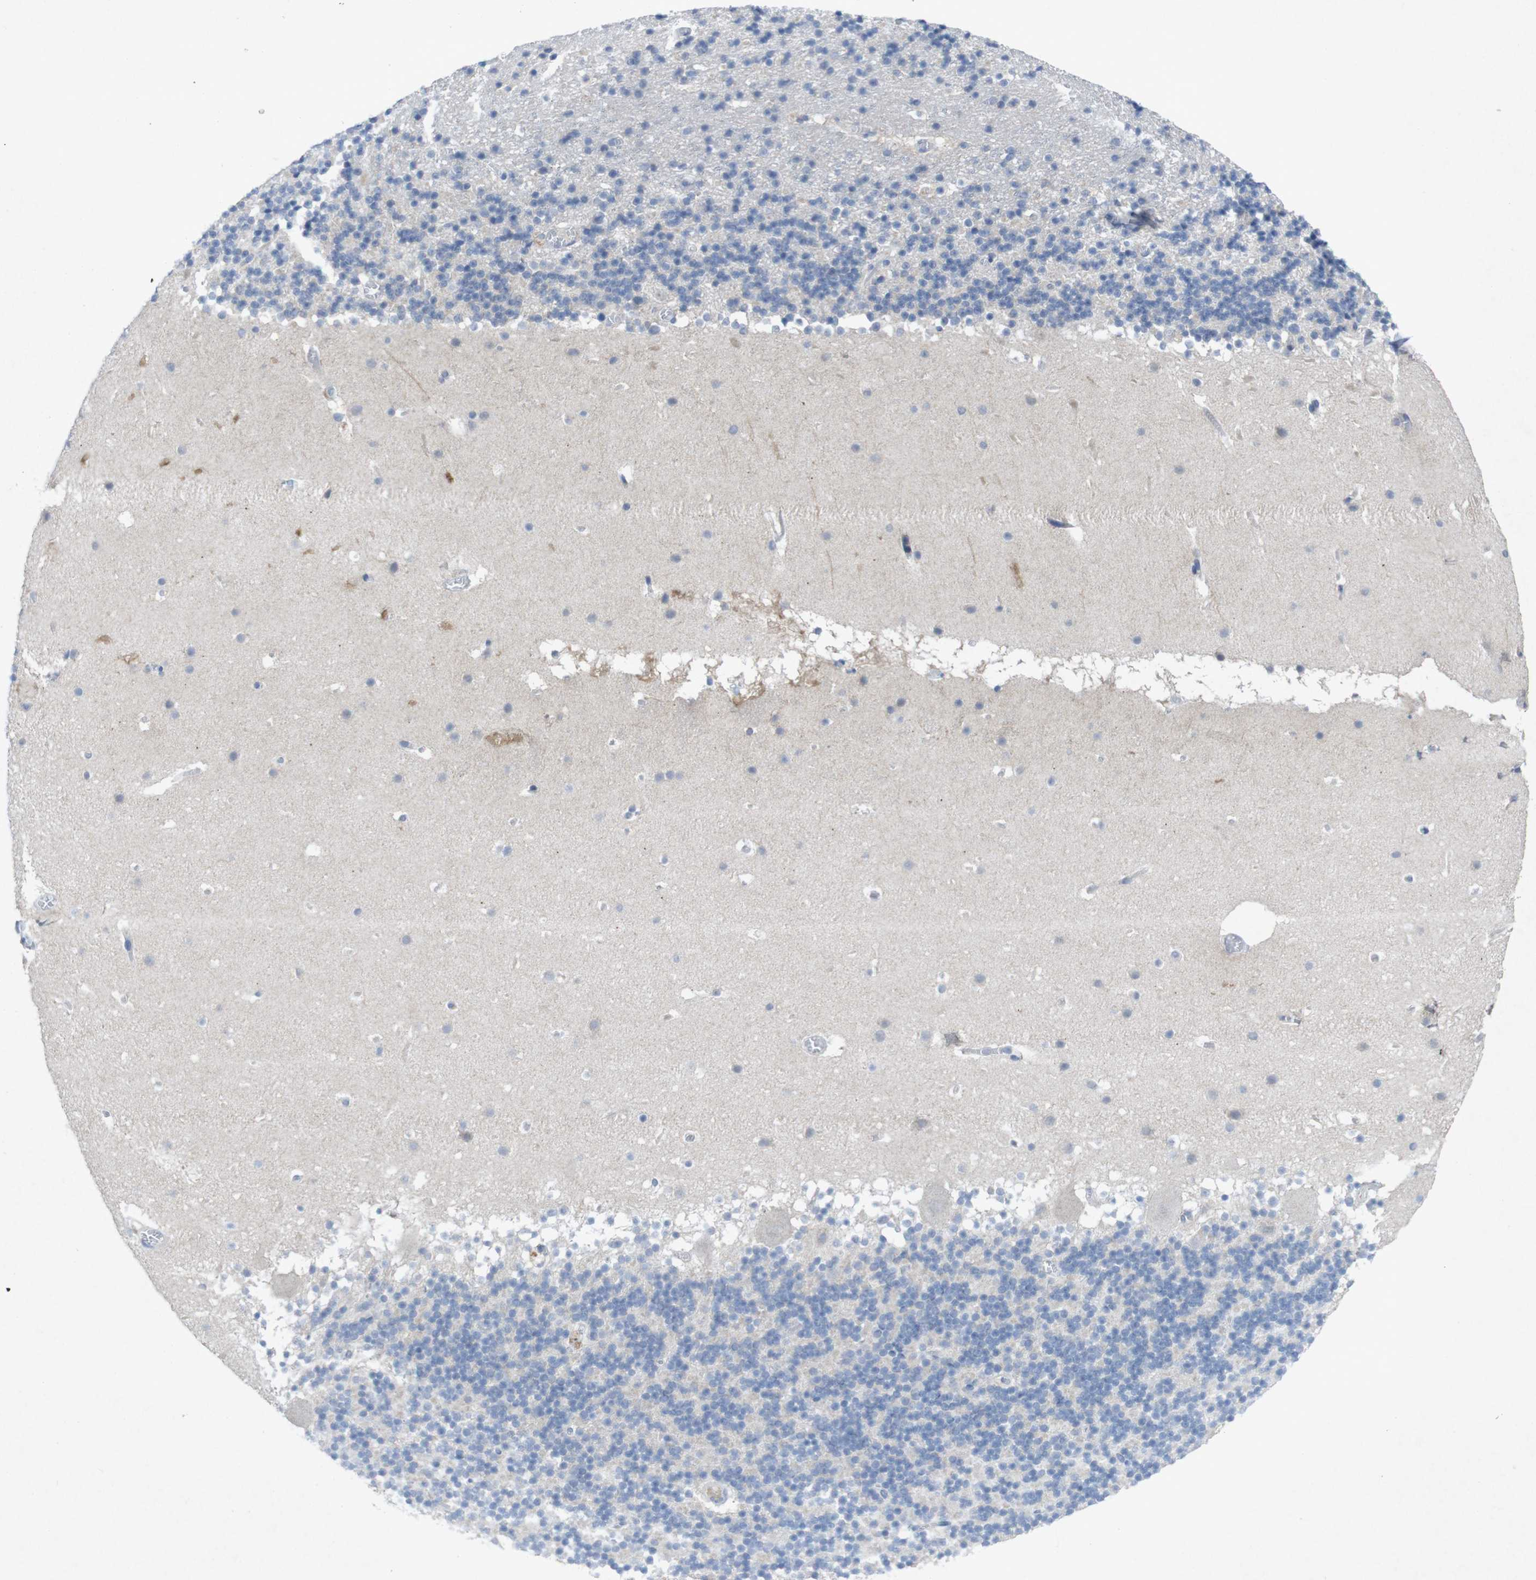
{"staining": {"intensity": "negative", "quantity": "none", "location": "none"}, "tissue": "cerebellum", "cell_type": "Cells in granular layer", "image_type": "normal", "snomed": [{"axis": "morphology", "description": "Normal tissue, NOS"}, {"axis": "topography", "description": "Cerebellum"}], "caption": "Immunohistochemistry (IHC) of normal human cerebellum demonstrates no positivity in cells in granular layer.", "gene": "SLAMF7", "patient": {"sex": "male", "age": 45}}